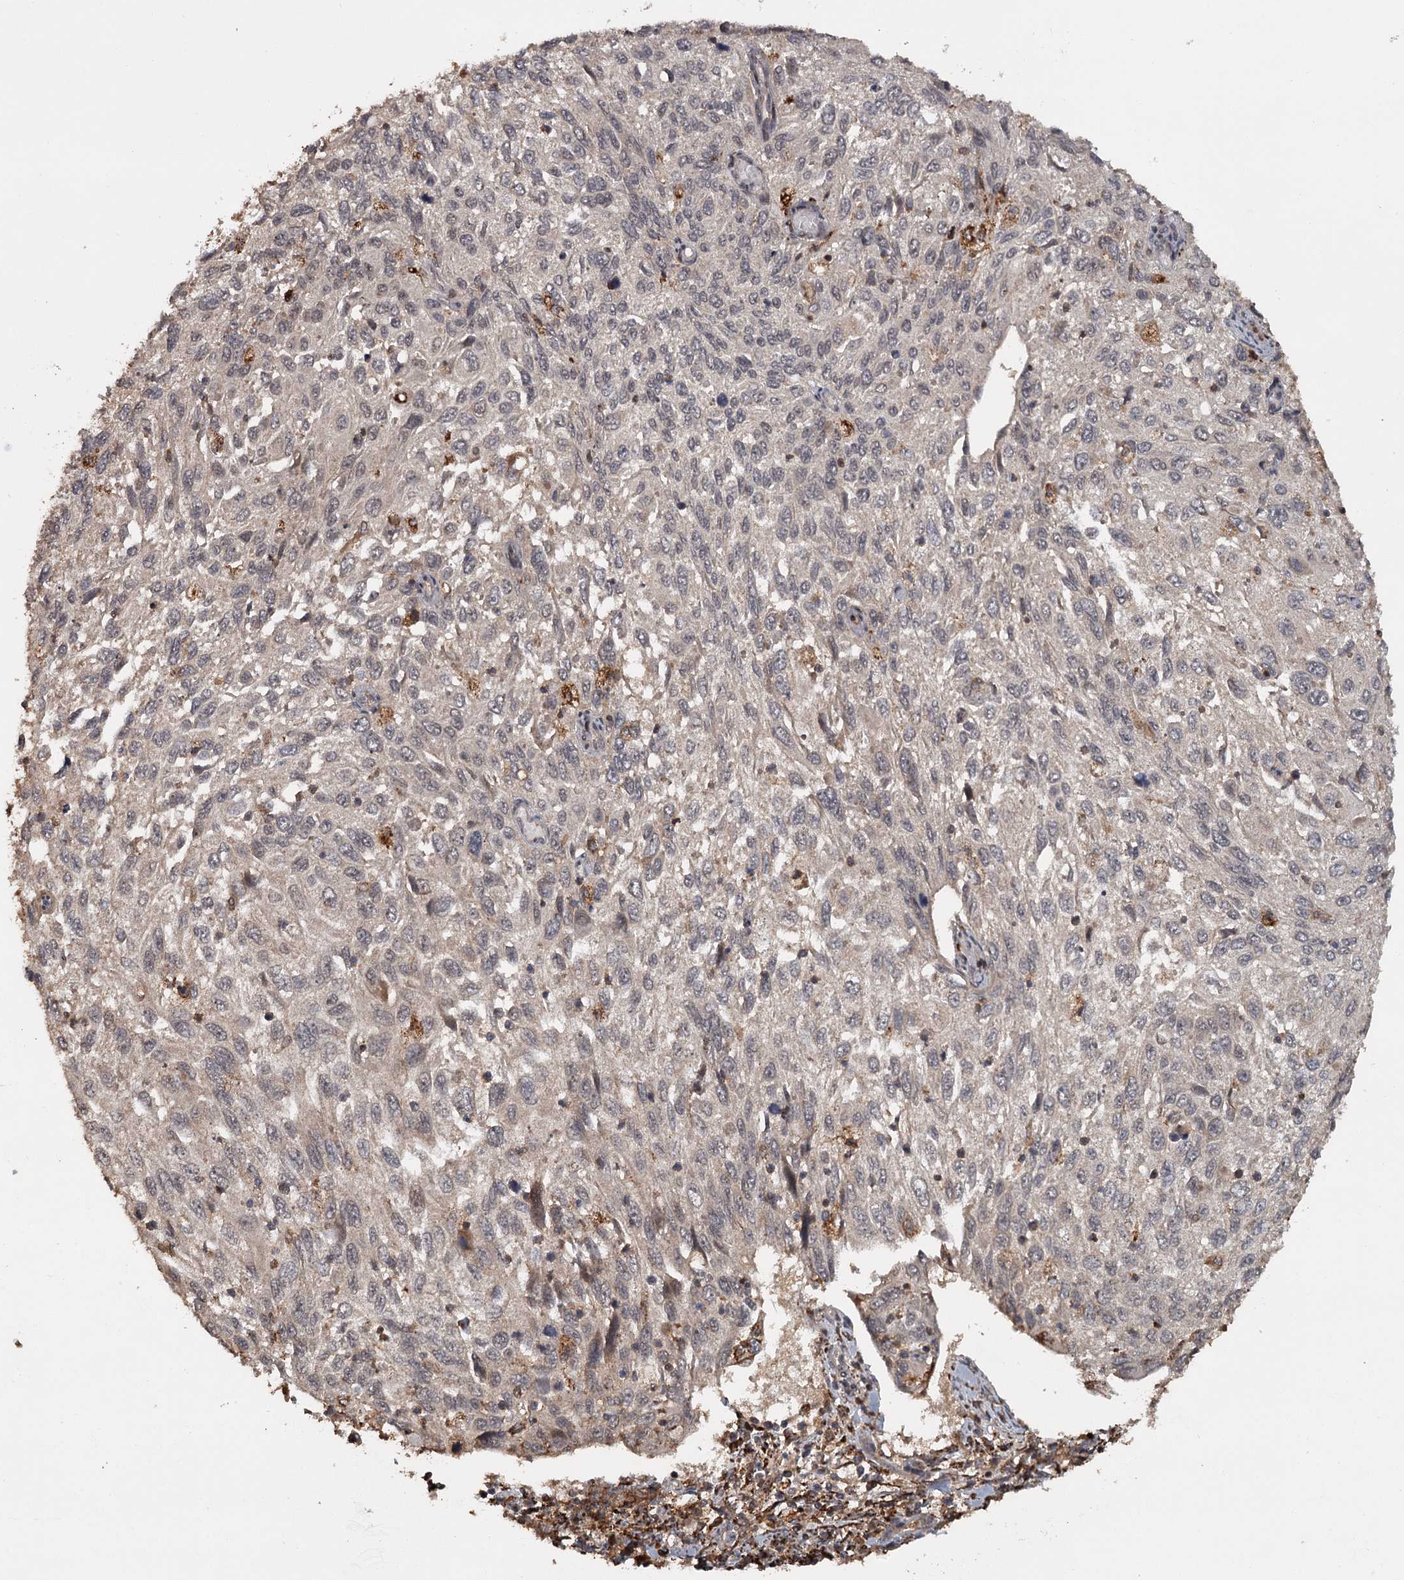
{"staining": {"intensity": "weak", "quantity": "25%-75%", "location": "cytoplasmic/membranous"}, "tissue": "cervical cancer", "cell_type": "Tumor cells", "image_type": "cancer", "snomed": [{"axis": "morphology", "description": "Squamous cell carcinoma, NOS"}, {"axis": "topography", "description": "Cervix"}], "caption": "This histopathology image shows immunohistochemistry (IHC) staining of squamous cell carcinoma (cervical), with low weak cytoplasmic/membranous staining in approximately 25%-75% of tumor cells.", "gene": "FAXC", "patient": {"sex": "female", "age": 70}}